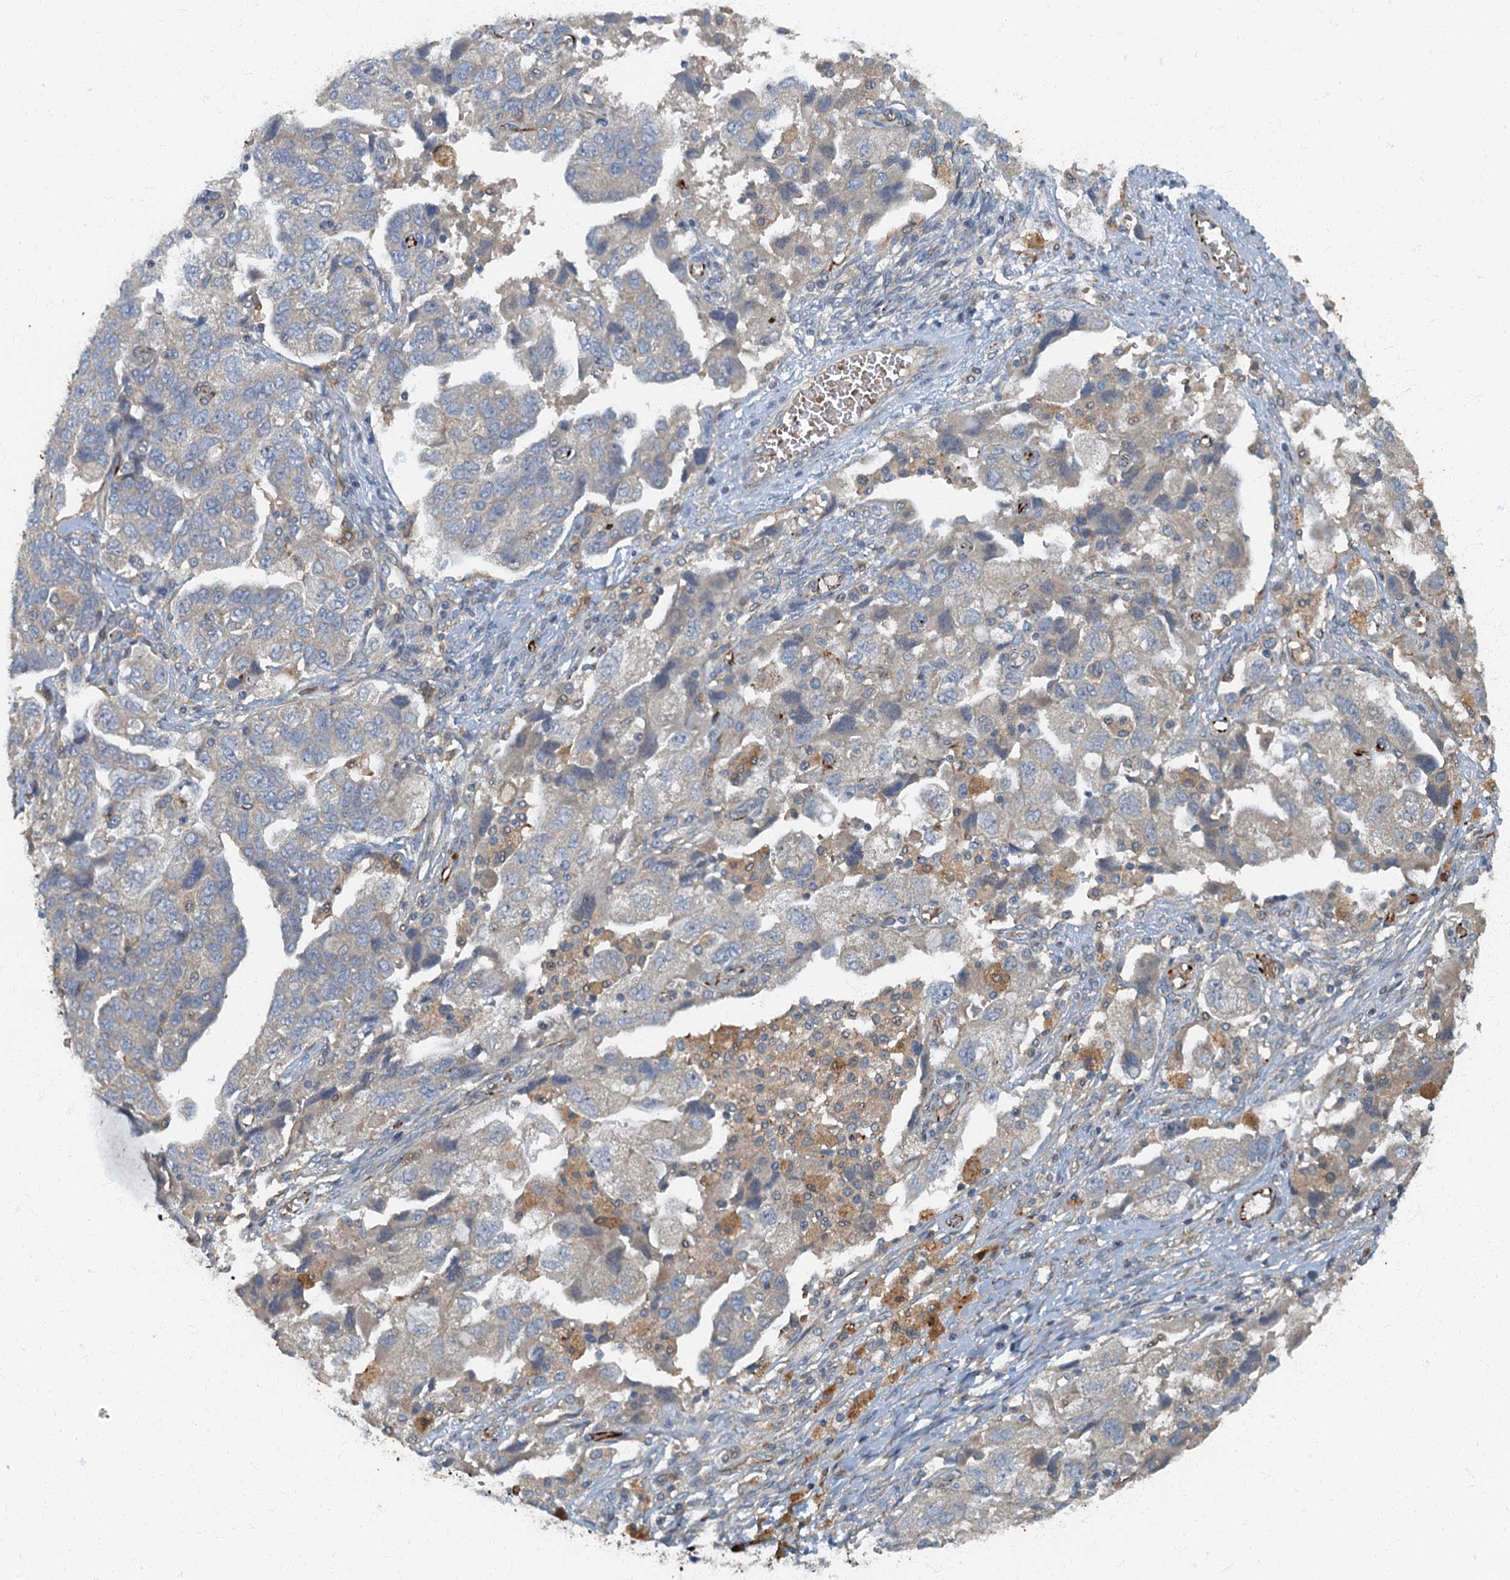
{"staining": {"intensity": "negative", "quantity": "none", "location": "none"}, "tissue": "ovarian cancer", "cell_type": "Tumor cells", "image_type": "cancer", "snomed": [{"axis": "morphology", "description": "Carcinoma, NOS"}, {"axis": "morphology", "description": "Cystadenocarcinoma, serous, NOS"}, {"axis": "topography", "description": "Ovary"}], "caption": "Immunohistochemistry (IHC) photomicrograph of neoplastic tissue: human carcinoma (ovarian) stained with DAB (3,3'-diaminobenzidine) displays no significant protein positivity in tumor cells.", "gene": "ARL11", "patient": {"sex": "female", "age": 69}}